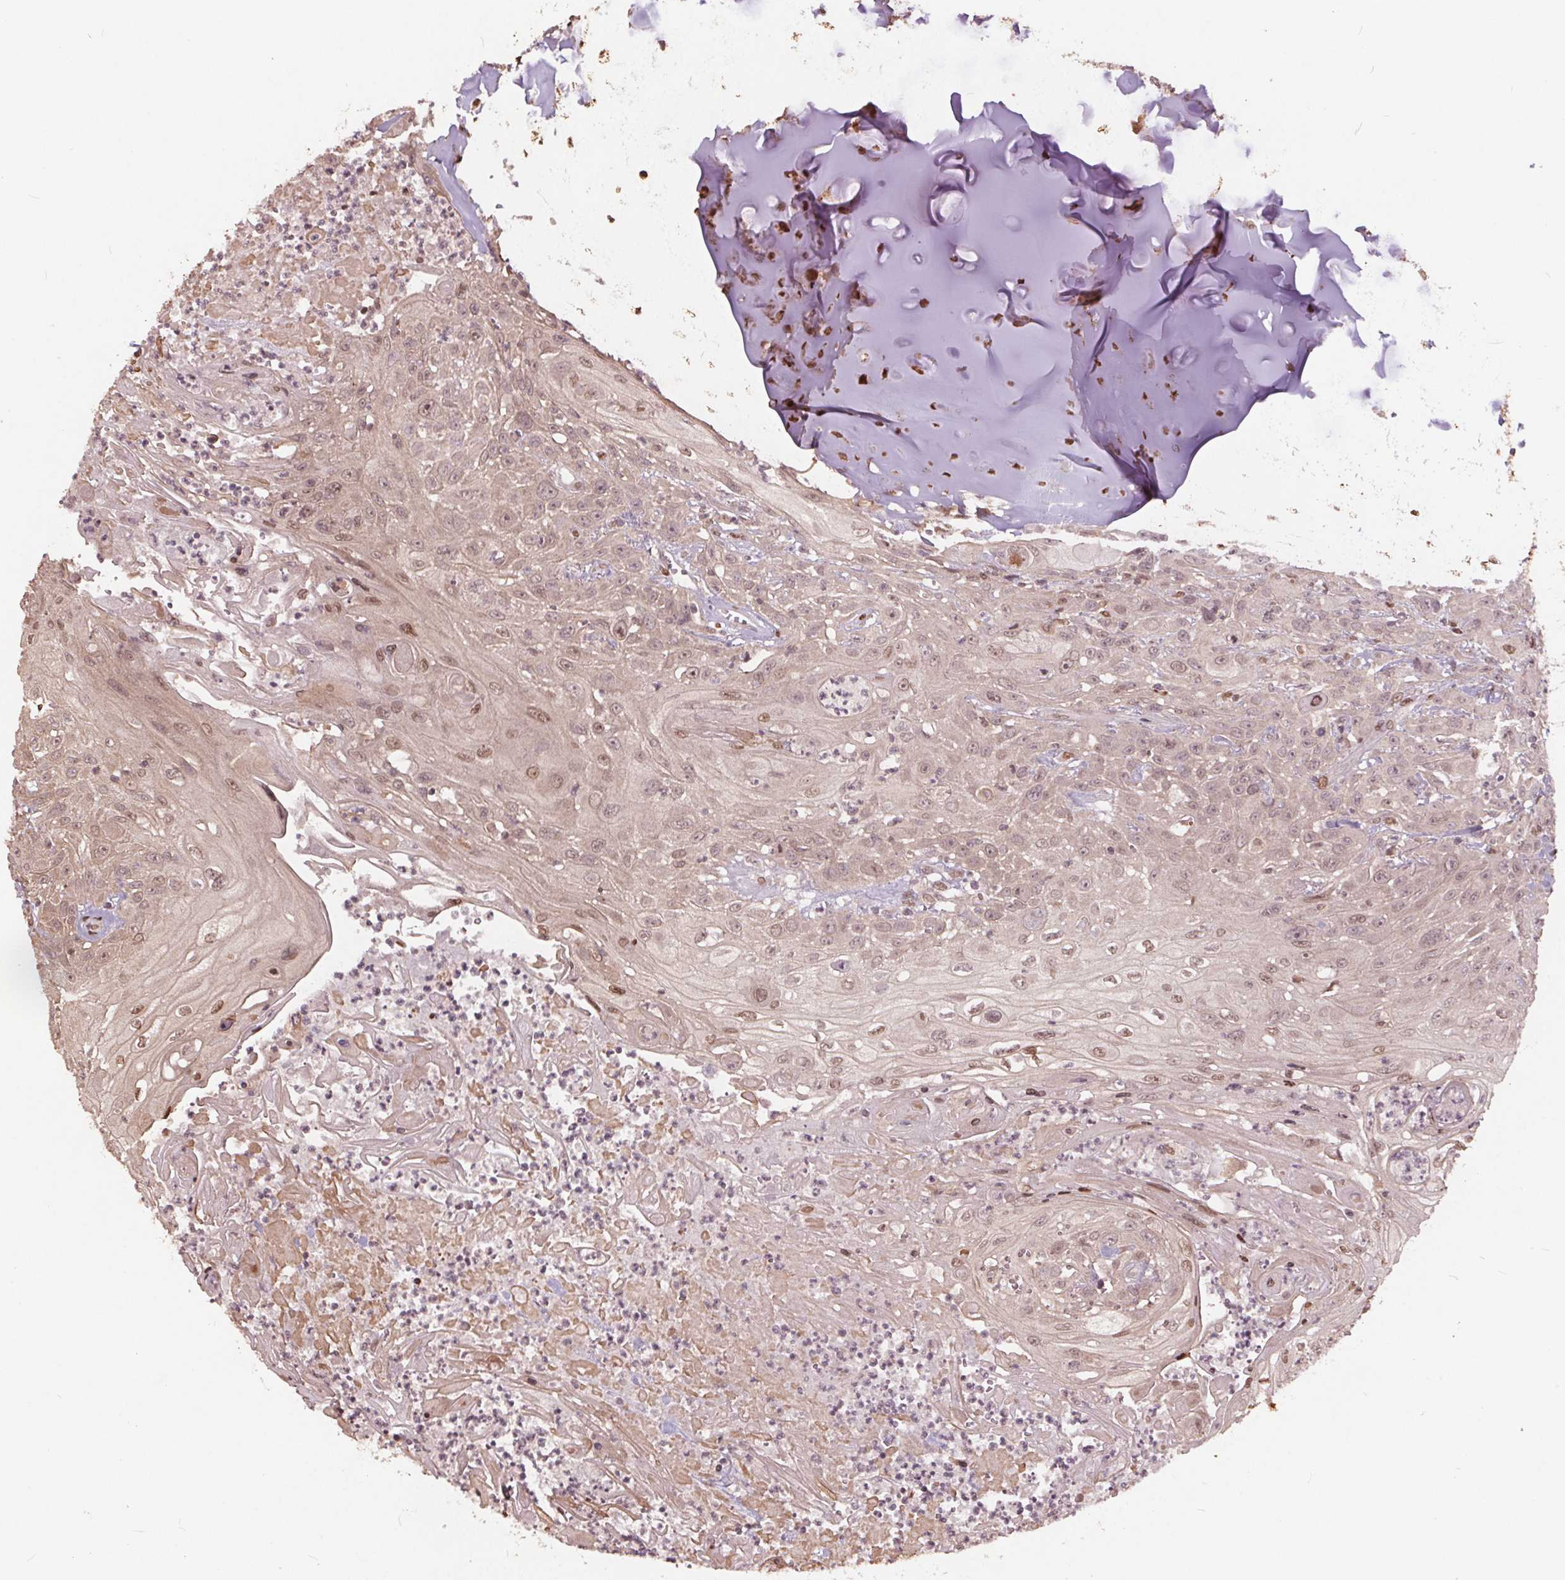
{"staining": {"intensity": "moderate", "quantity": "<25%", "location": "nuclear"}, "tissue": "head and neck cancer", "cell_type": "Tumor cells", "image_type": "cancer", "snomed": [{"axis": "morphology", "description": "Squamous cell carcinoma, NOS"}, {"axis": "topography", "description": "Skin"}, {"axis": "topography", "description": "Head-Neck"}], "caption": "A brown stain labels moderate nuclear expression of a protein in human head and neck squamous cell carcinoma tumor cells. The staining was performed using DAB (3,3'-diaminobenzidine), with brown indicating positive protein expression. Nuclei are stained blue with hematoxylin.", "gene": "HIF1AN", "patient": {"sex": "male", "age": 80}}